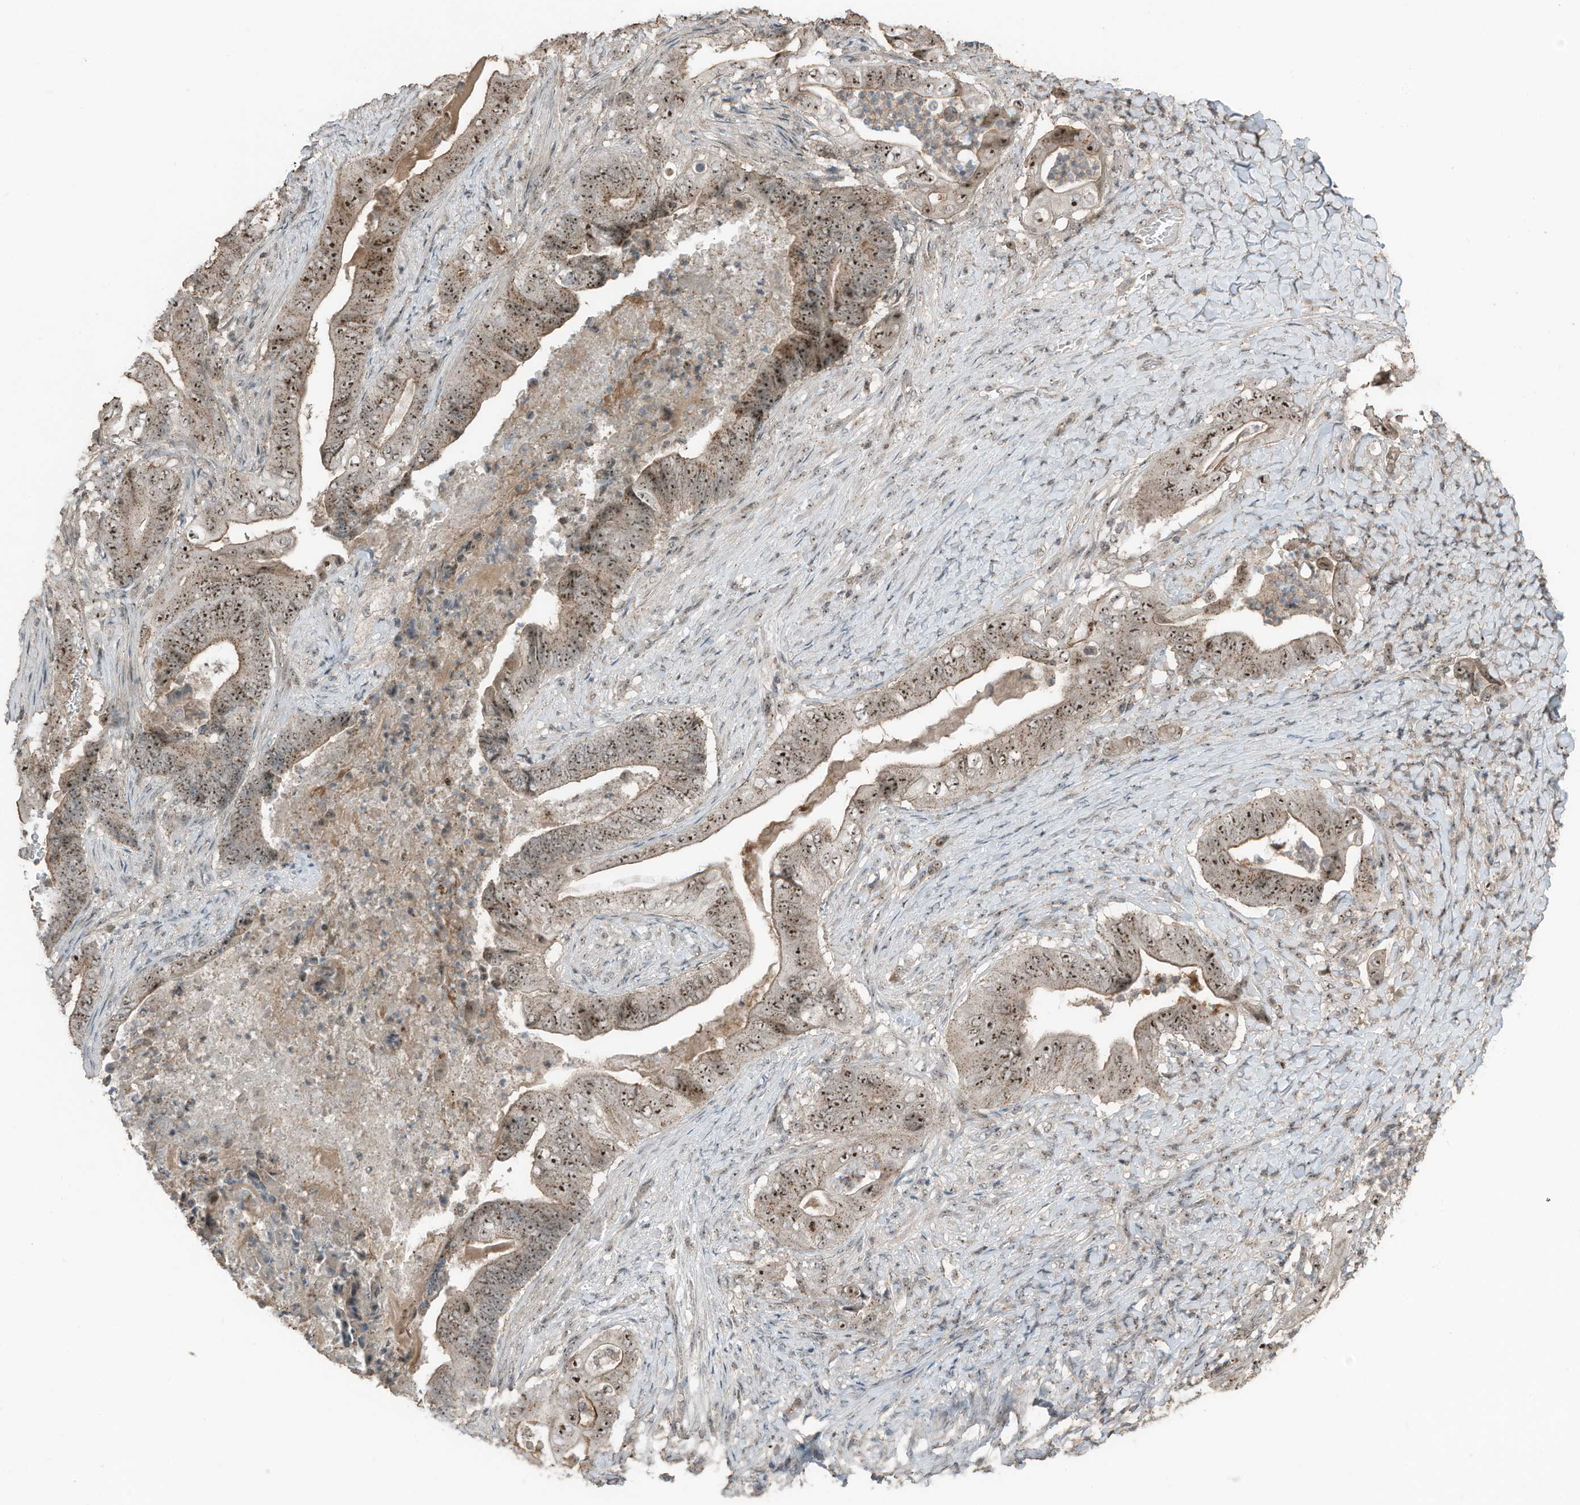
{"staining": {"intensity": "moderate", "quantity": ">75%", "location": "nuclear"}, "tissue": "stomach cancer", "cell_type": "Tumor cells", "image_type": "cancer", "snomed": [{"axis": "morphology", "description": "Adenocarcinoma, NOS"}, {"axis": "topography", "description": "Stomach"}], "caption": "A medium amount of moderate nuclear positivity is seen in about >75% of tumor cells in stomach adenocarcinoma tissue.", "gene": "UTP3", "patient": {"sex": "female", "age": 73}}